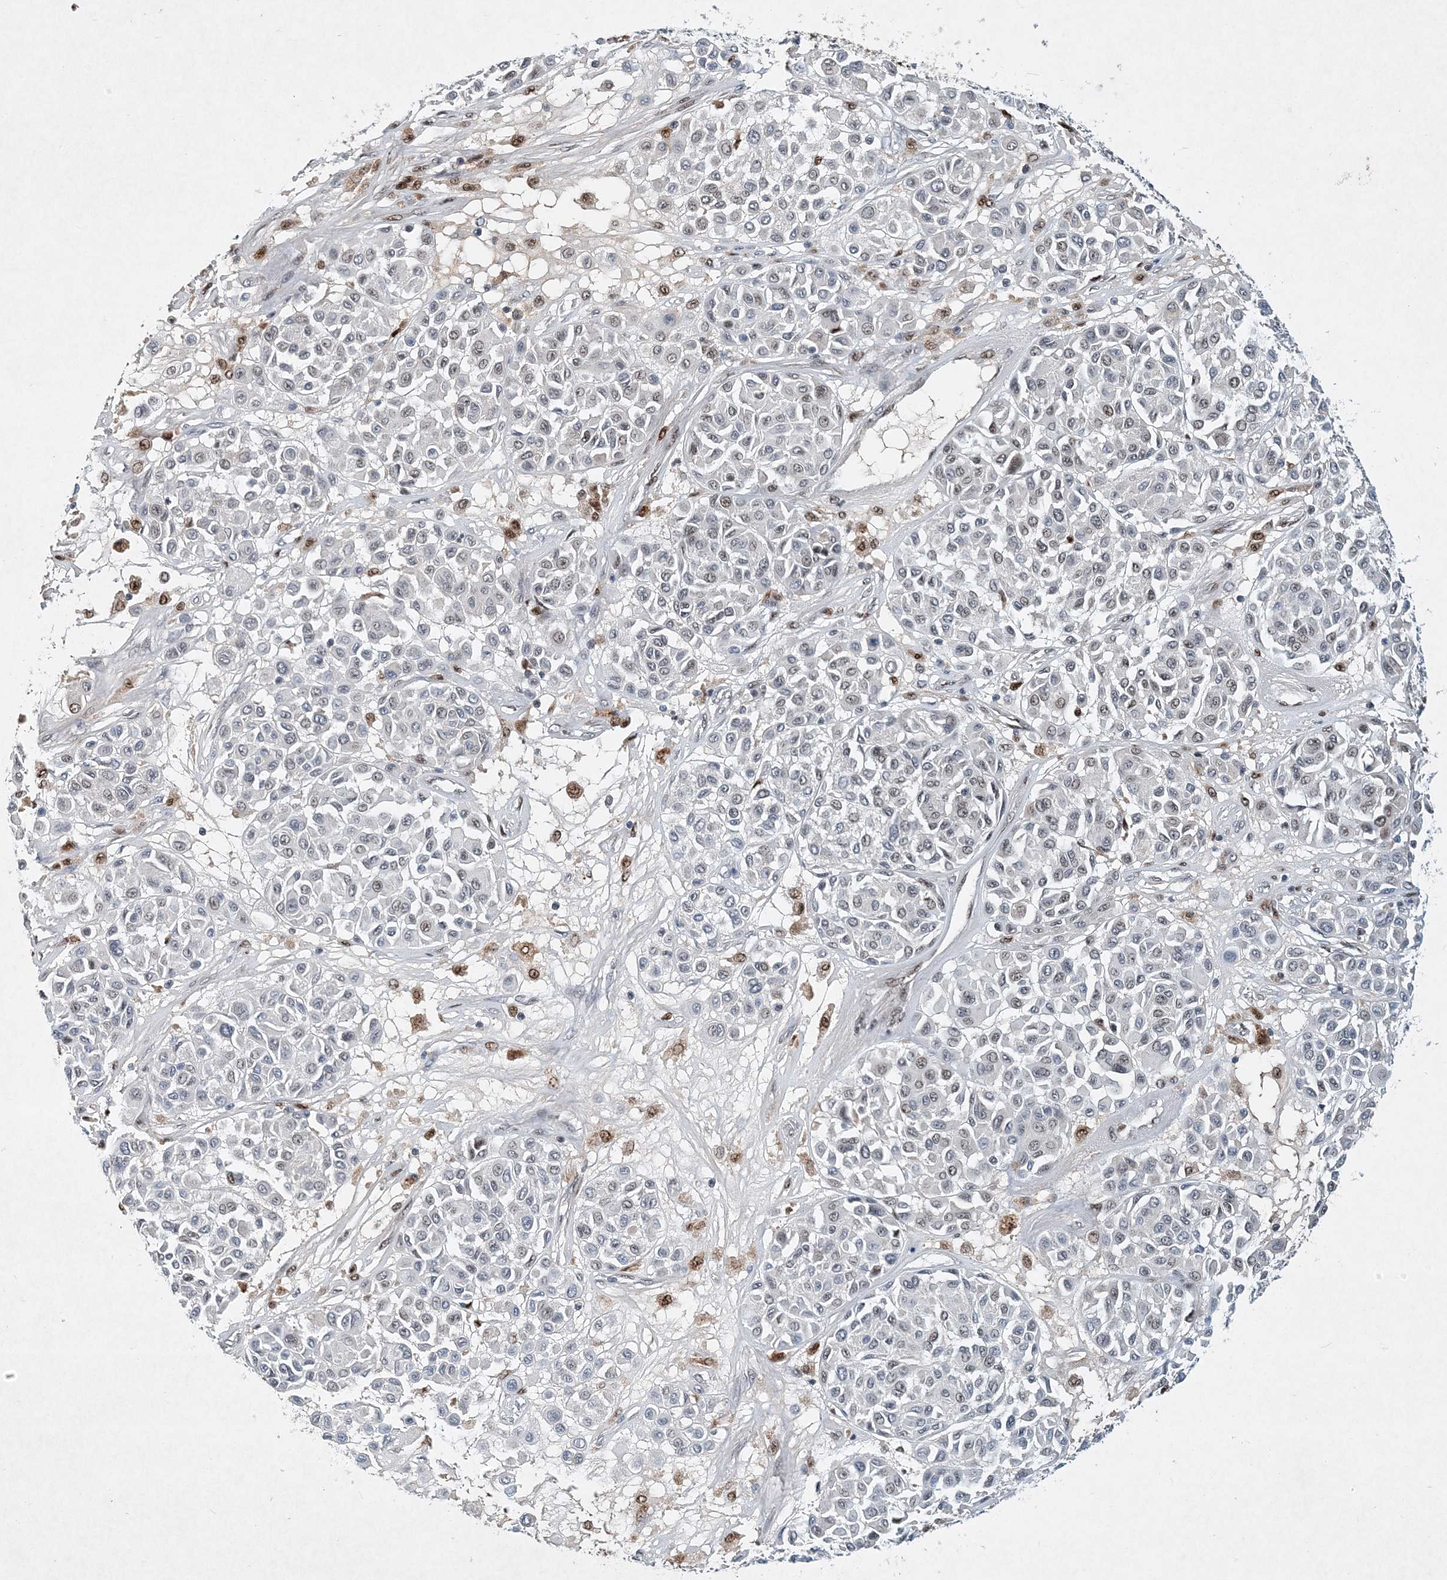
{"staining": {"intensity": "negative", "quantity": "none", "location": "none"}, "tissue": "melanoma", "cell_type": "Tumor cells", "image_type": "cancer", "snomed": [{"axis": "morphology", "description": "Malignant melanoma, Metastatic site"}, {"axis": "topography", "description": "Soft tissue"}], "caption": "This is a photomicrograph of immunohistochemistry staining of melanoma, which shows no positivity in tumor cells. The staining is performed using DAB brown chromogen with nuclei counter-stained in using hematoxylin.", "gene": "KPNA4", "patient": {"sex": "male", "age": 41}}